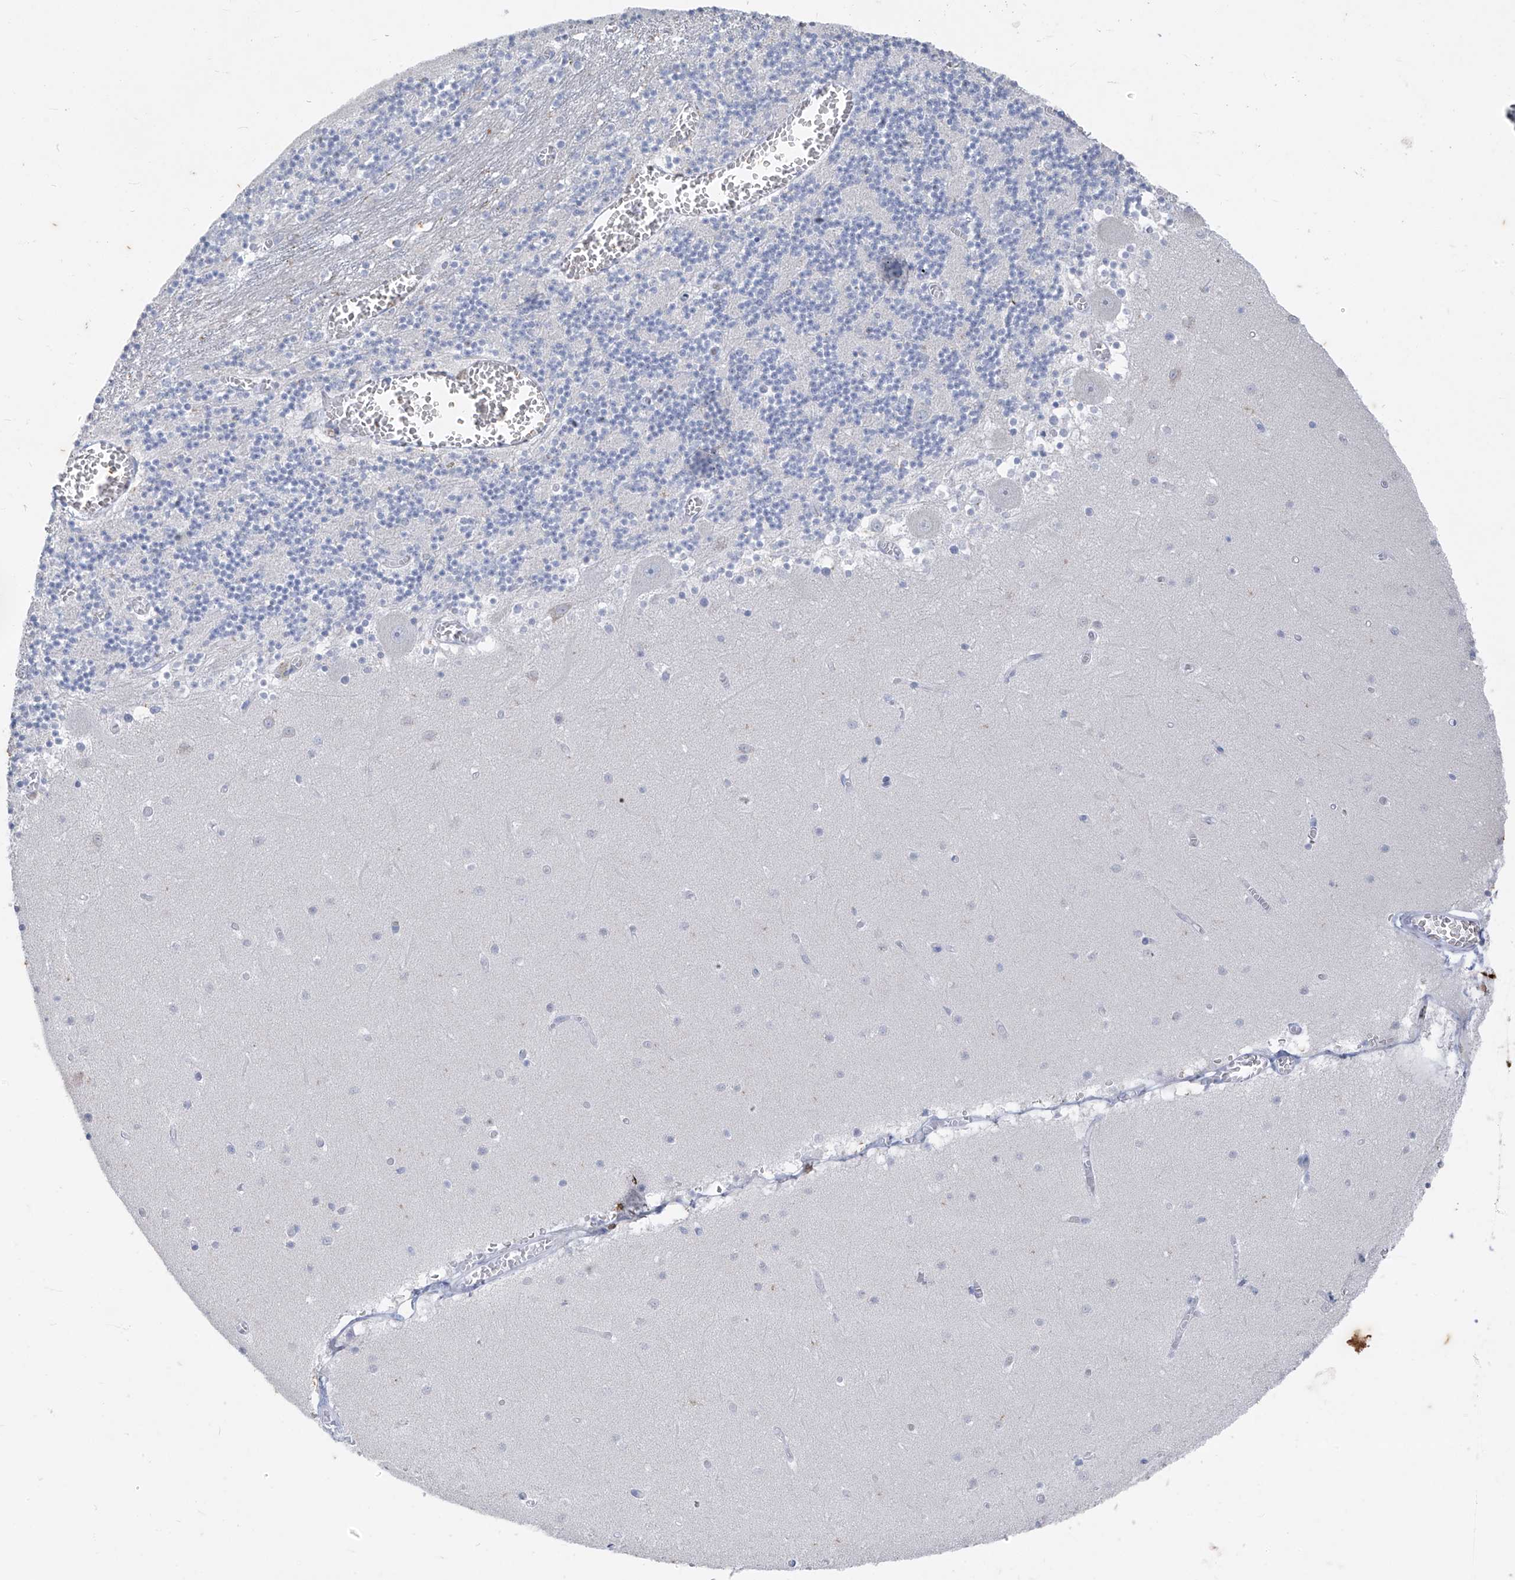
{"staining": {"intensity": "negative", "quantity": "none", "location": "none"}, "tissue": "cerebellum", "cell_type": "Cells in granular layer", "image_type": "normal", "snomed": [{"axis": "morphology", "description": "Normal tissue, NOS"}, {"axis": "topography", "description": "Cerebellum"}], "caption": "An immunohistochemistry (IHC) histopathology image of normal cerebellum is shown. There is no staining in cells in granular layer of cerebellum.", "gene": "CX3CR1", "patient": {"sex": "female", "age": 28}}